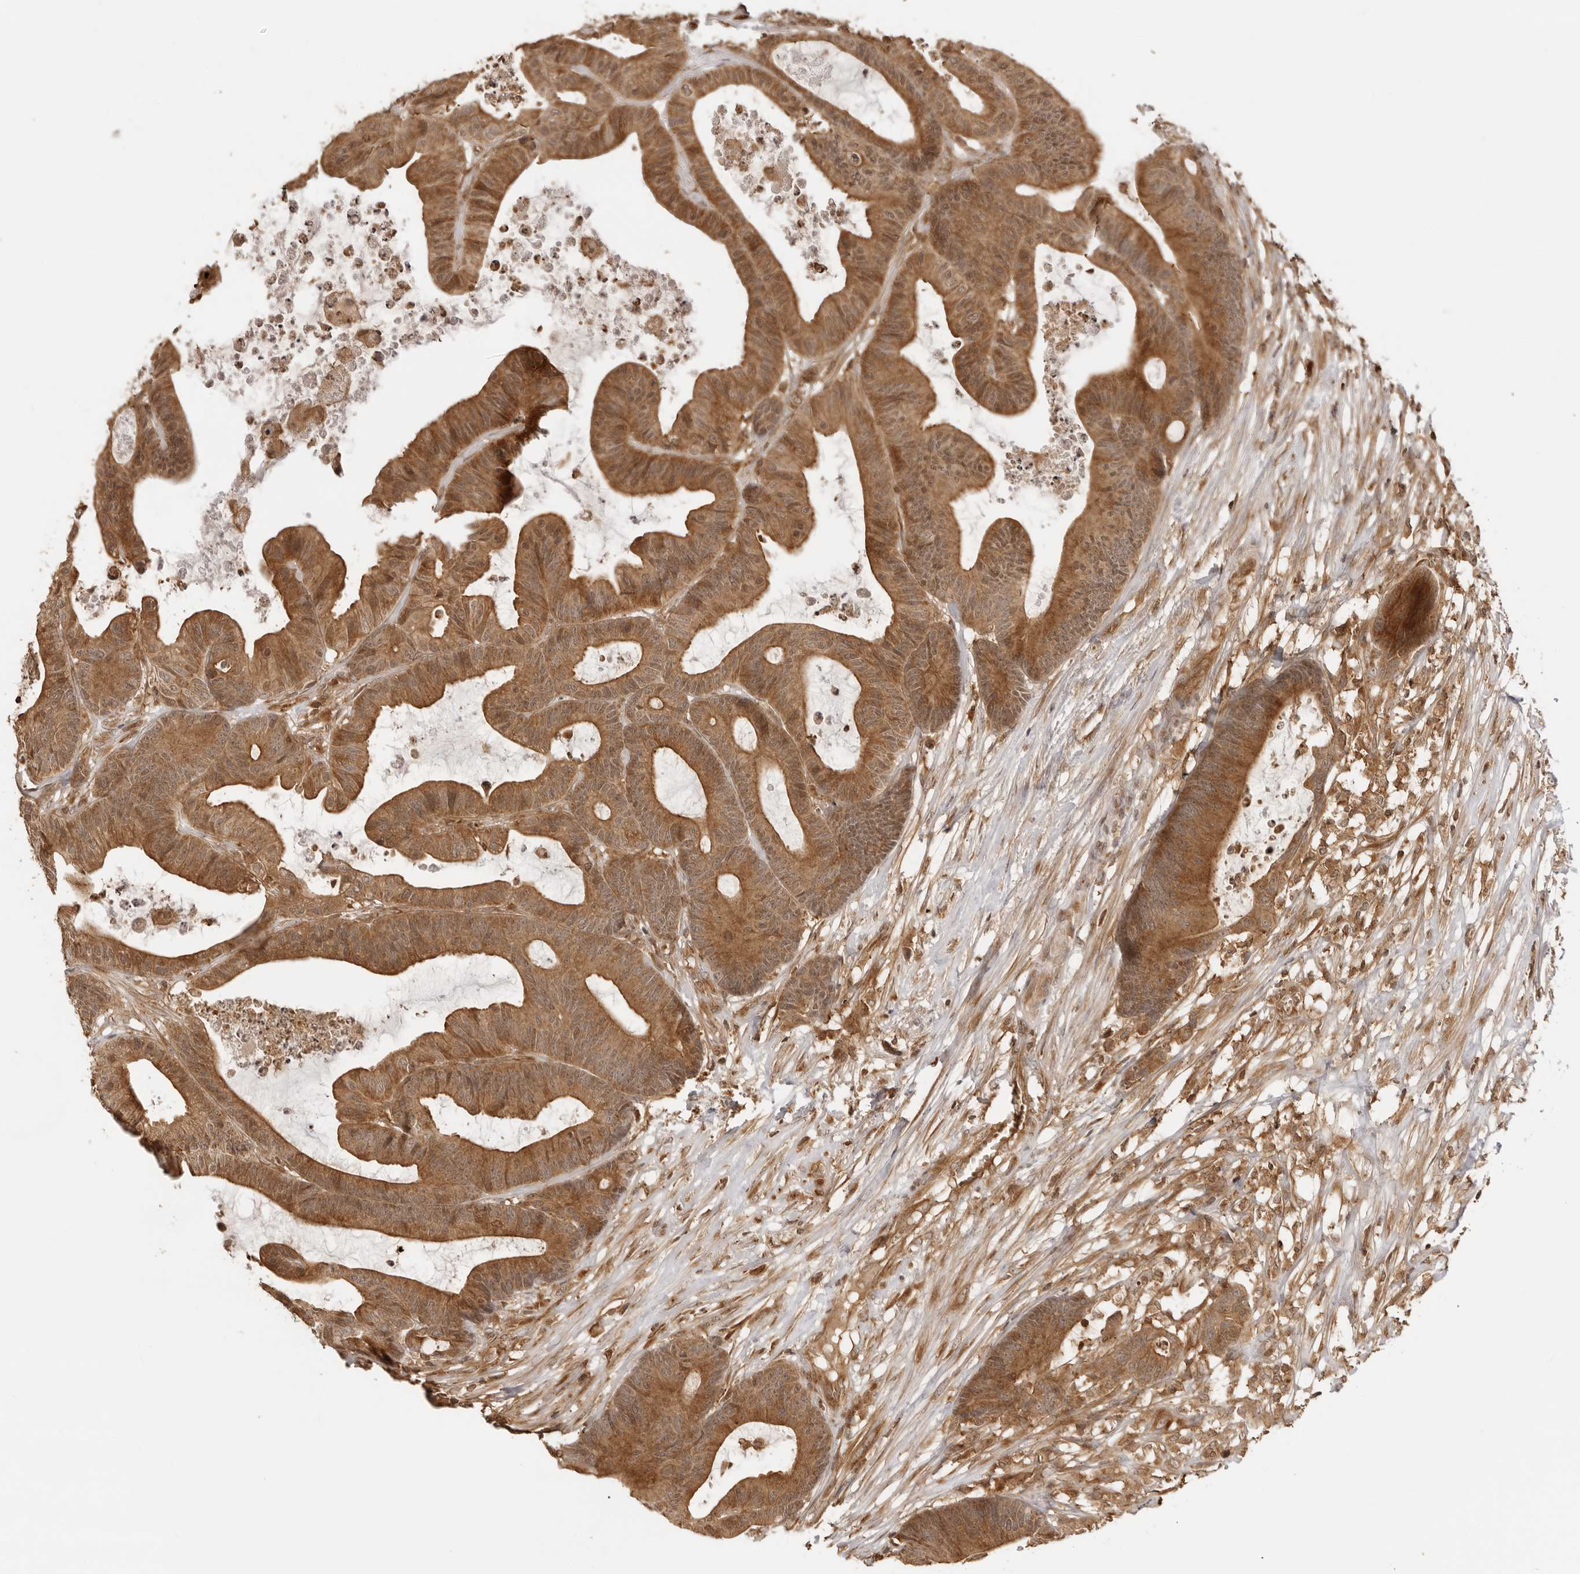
{"staining": {"intensity": "moderate", "quantity": ">75%", "location": "cytoplasmic/membranous"}, "tissue": "colorectal cancer", "cell_type": "Tumor cells", "image_type": "cancer", "snomed": [{"axis": "morphology", "description": "Adenocarcinoma, NOS"}, {"axis": "topography", "description": "Colon"}], "caption": "There is medium levels of moderate cytoplasmic/membranous staining in tumor cells of adenocarcinoma (colorectal), as demonstrated by immunohistochemical staining (brown color).", "gene": "IKBKE", "patient": {"sex": "female", "age": 84}}